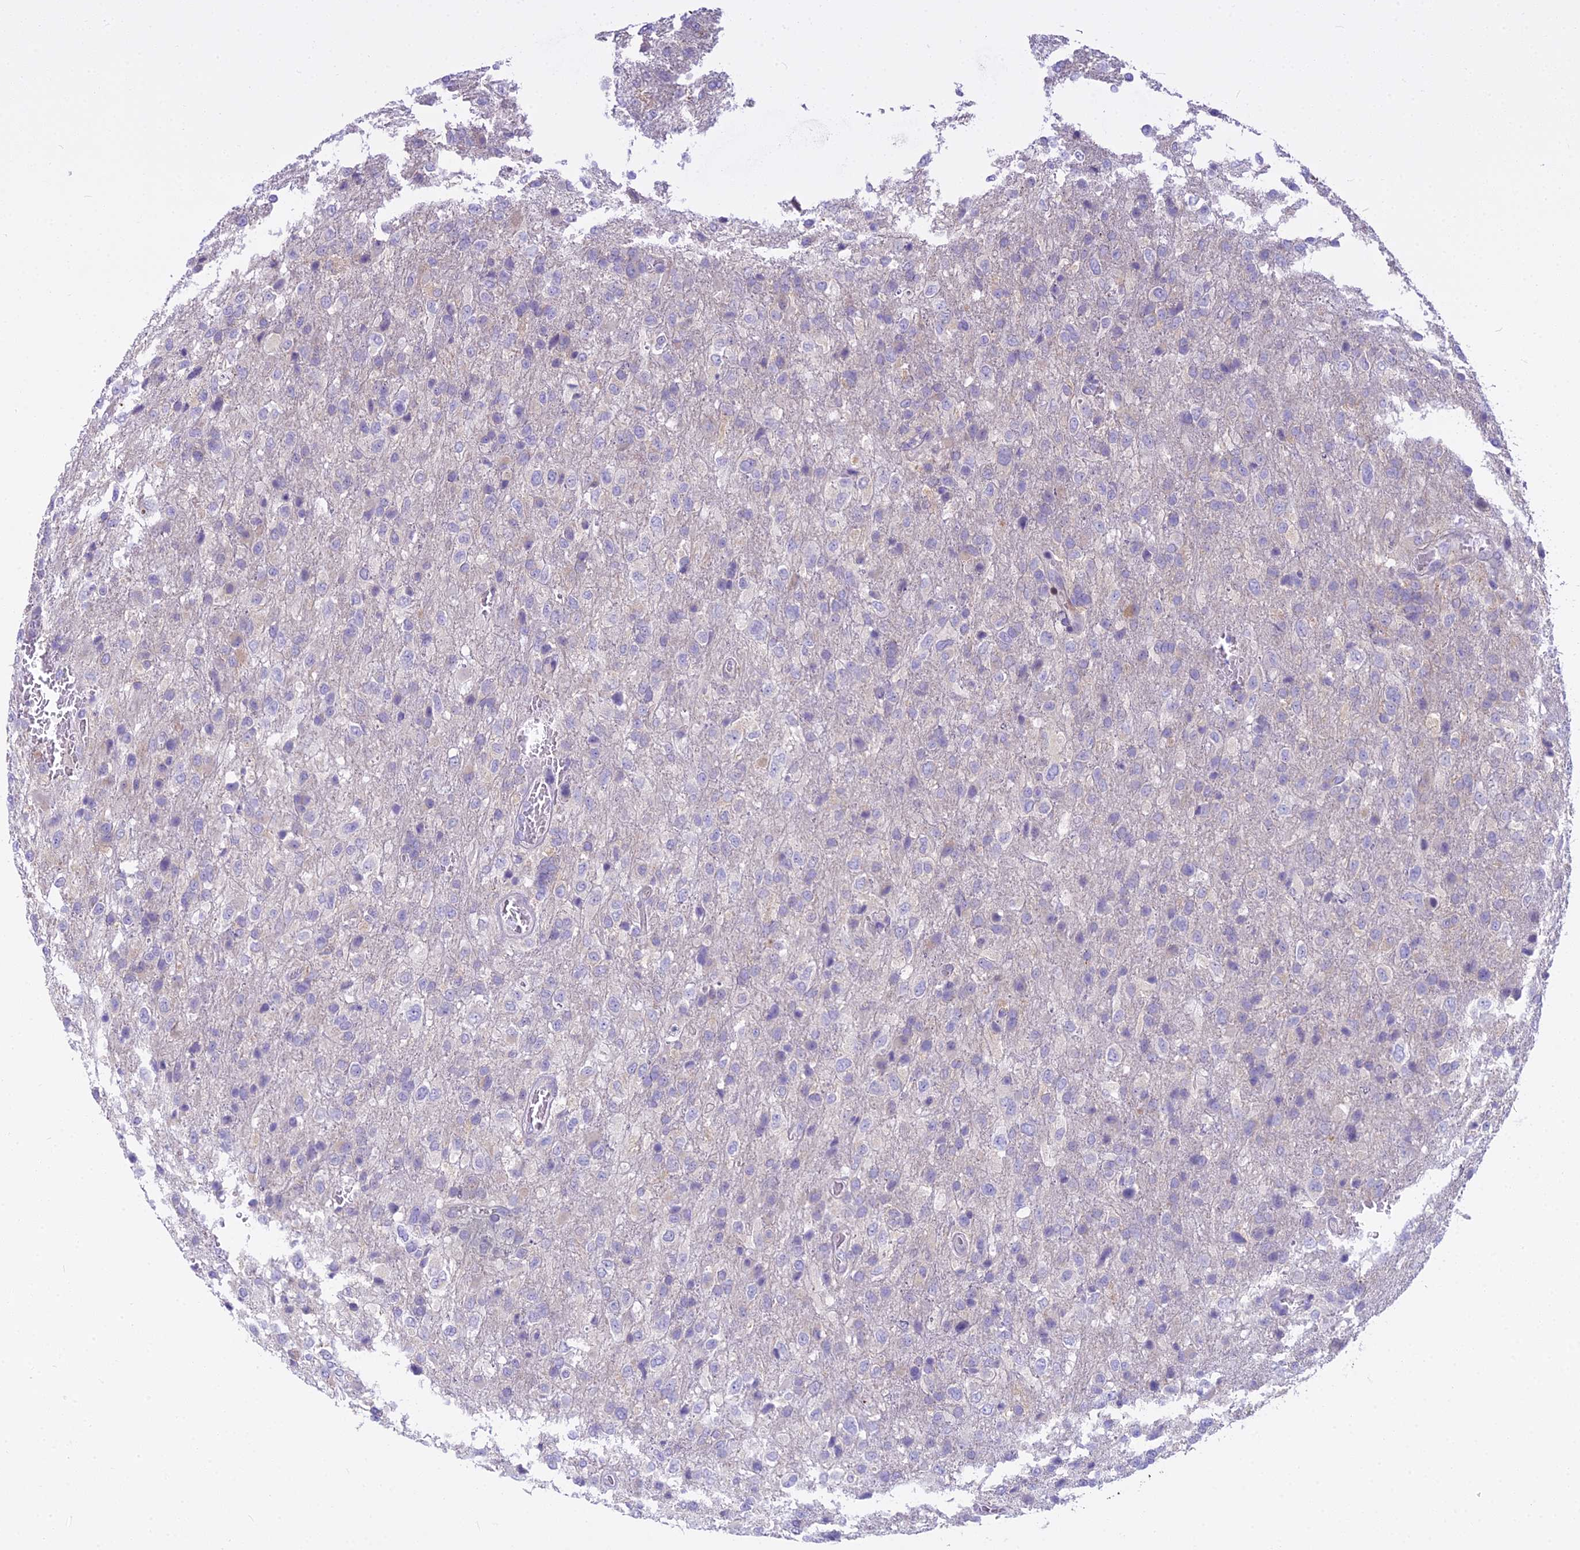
{"staining": {"intensity": "negative", "quantity": "none", "location": "none"}, "tissue": "glioma", "cell_type": "Tumor cells", "image_type": "cancer", "snomed": [{"axis": "morphology", "description": "Glioma, malignant, High grade"}, {"axis": "topography", "description": "Brain"}], "caption": "This histopathology image is of malignant glioma (high-grade) stained with immunohistochemistry (IHC) to label a protein in brown with the nuclei are counter-stained blue. There is no staining in tumor cells. Brightfield microscopy of immunohistochemistry stained with DAB (3,3'-diaminobenzidine) (brown) and hematoxylin (blue), captured at high magnification.", "gene": "PCDHB14", "patient": {"sex": "female", "age": 74}}